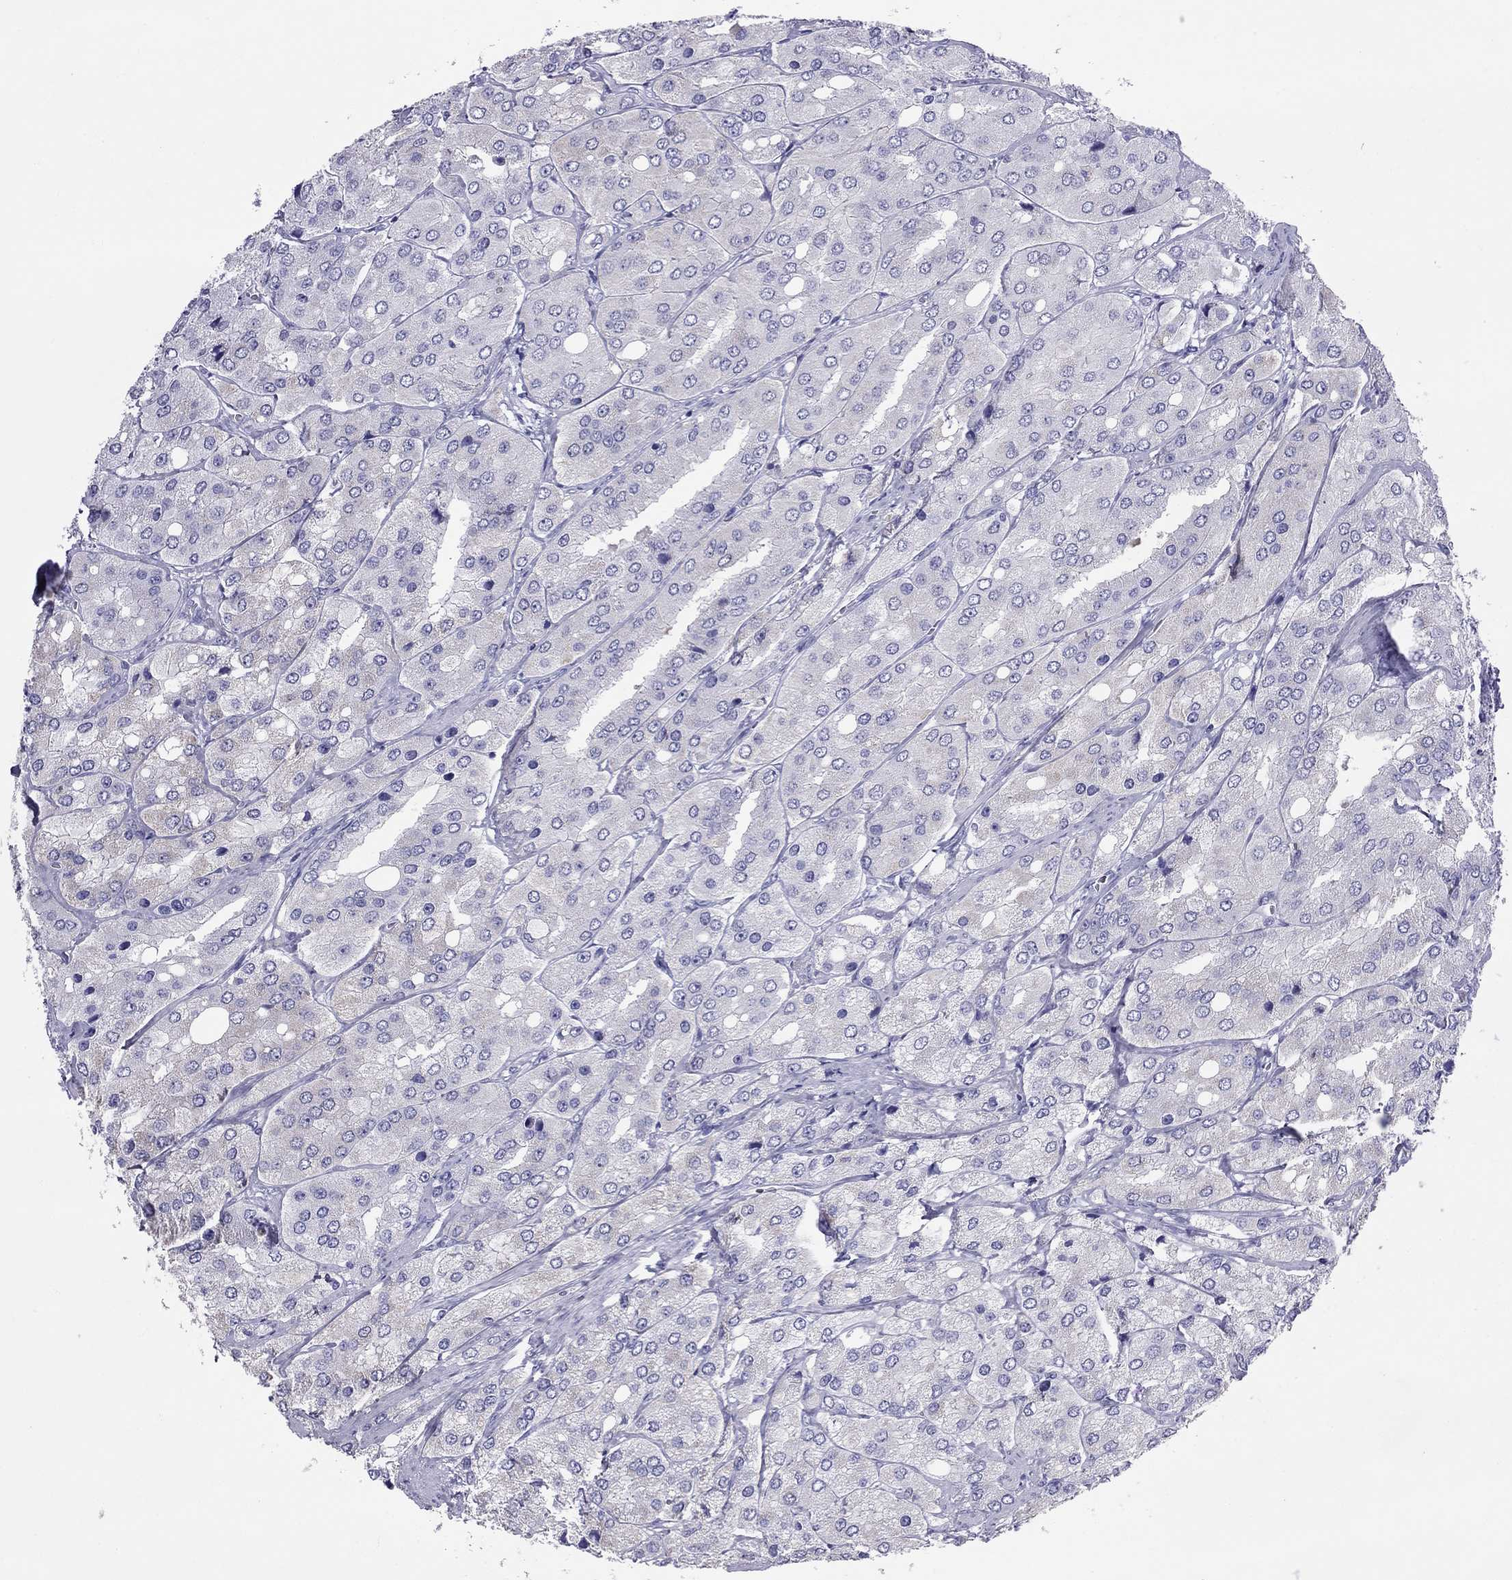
{"staining": {"intensity": "negative", "quantity": "none", "location": "none"}, "tissue": "prostate cancer", "cell_type": "Tumor cells", "image_type": "cancer", "snomed": [{"axis": "morphology", "description": "Adenocarcinoma, Low grade"}, {"axis": "topography", "description": "Prostate"}], "caption": "Protein analysis of prostate low-grade adenocarcinoma exhibits no significant expression in tumor cells.", "gene": "ODF4", "patient": {"sex": "male", "age": 69}}